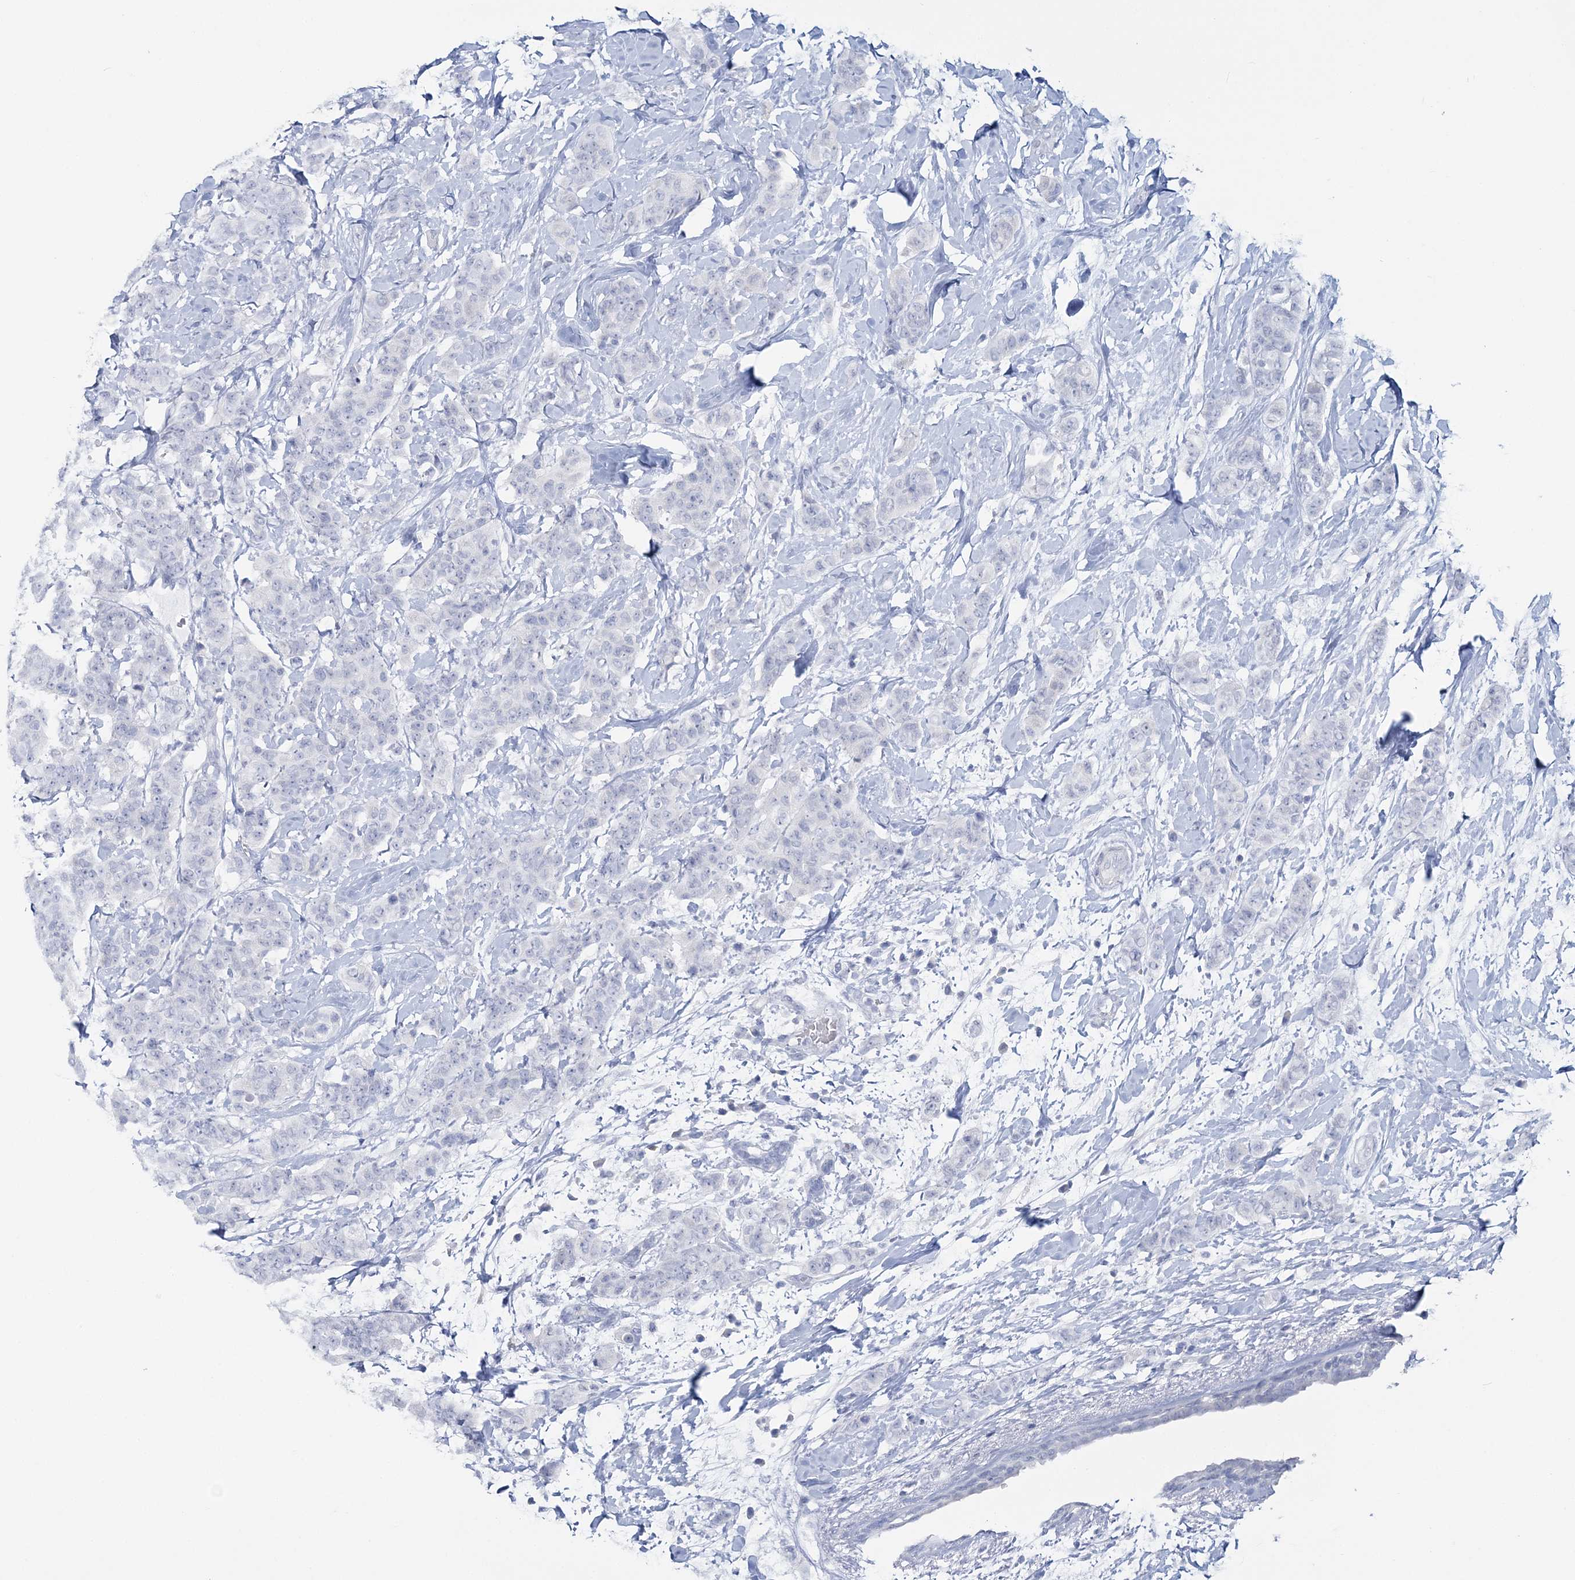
{"staining": {"intensity": "negative", "quantity": "none", "location": "none"}, "tissue": "breast cancer", "cell_type": "Tumor cells", "image_type": "cancer", "snomed": [{"axis": "morphology", "description": "Normal tissue, NOS"}, {"axis": "morphology", "description": "Duct carcinoma"}, {"axis": "topography", "description": "Breast"}], "caption": "An immunohistochemistry histopathology image of infiltrating ductal carcinoma (breast) is shown. There is no staining in tumor cells of infiltrating ductal carcinoma (breast).", "gene": "CYP3A4", "patient": {"sex": "female", "age": 40}}